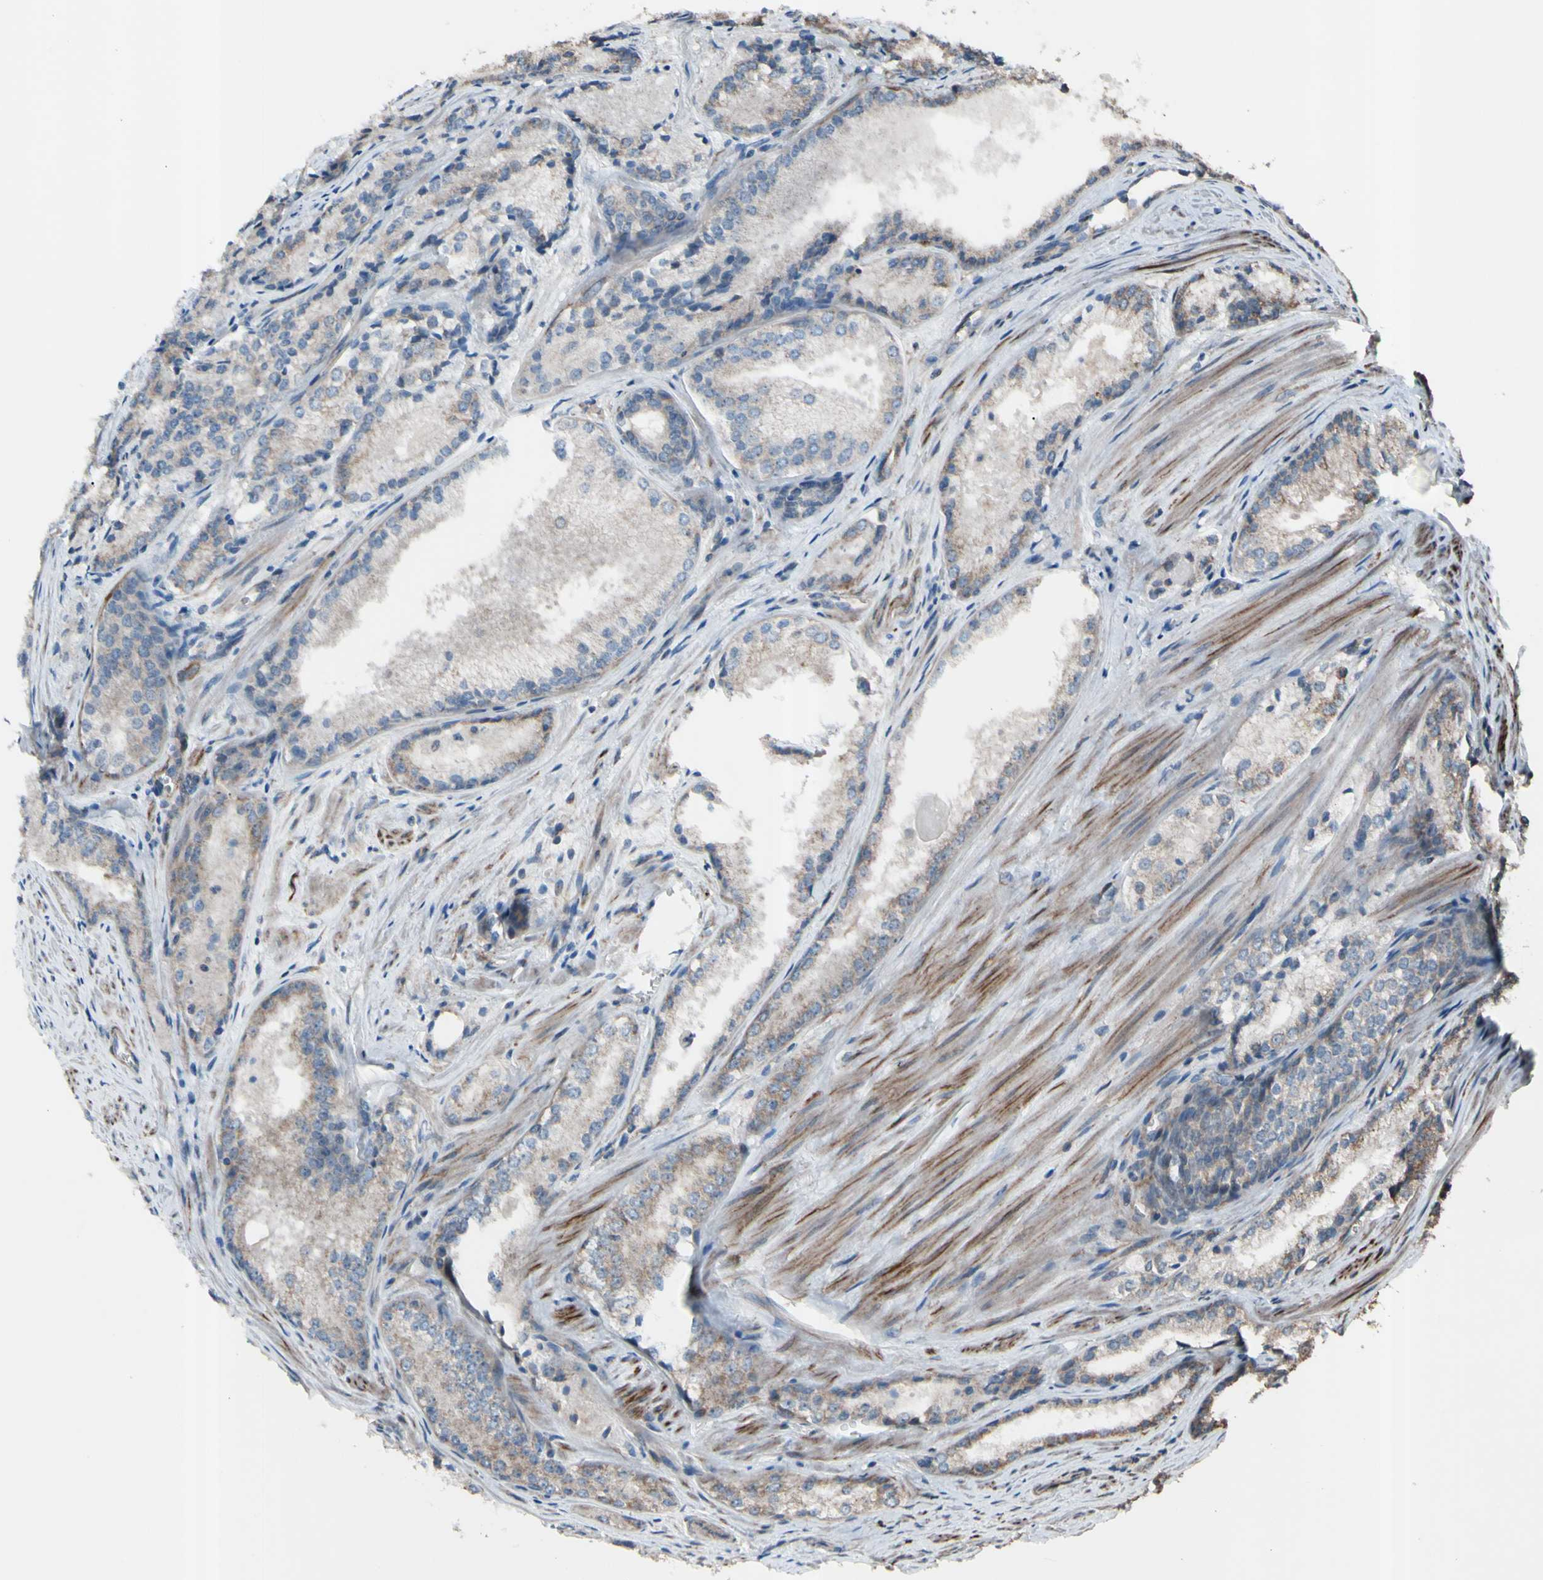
{"staining": {"intensity": "weak", "quantity": "<25%", "location": "cytoplasmic/membranous"}, "tissue": "prostate cancer", "cell_type": "Tumor cells", "image_type": "cancer", "snomed": [{"axis": "morphology", "description": "Adenocarcinoma, Low grade"}, {"axis": "topography", "description": "Prostate"}], "caption": "High magnification brightfield microscopy of prostate adenocarcinoma (low-grade) stained with DAB (brown) and counterstained with hematoxylin (blue): tumor cells show no significant expression.", "gene": "ACOT8", "patient": {"sex": "male", "age": 60}}